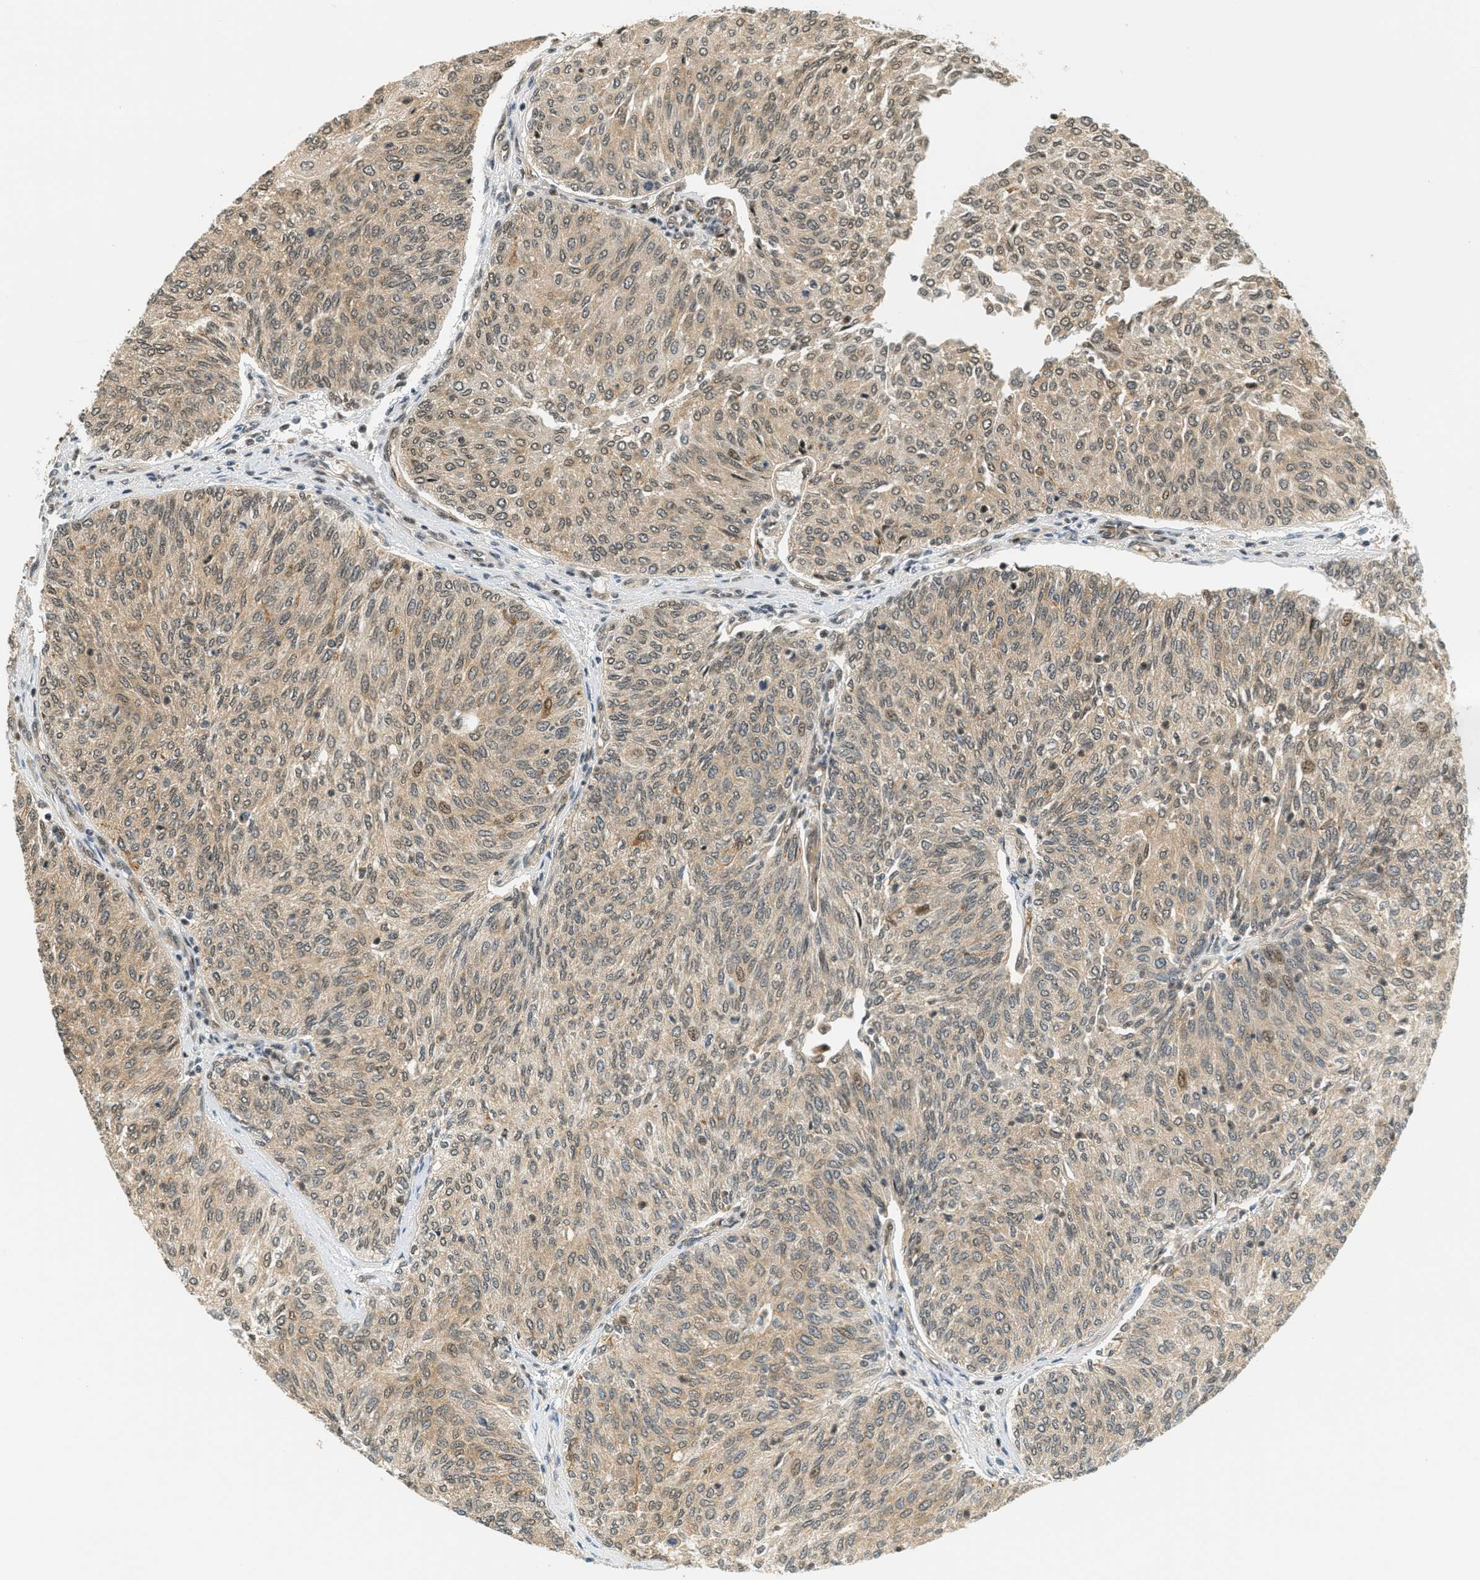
{"staining": {"intensity": "weak", "quantity": ">75%", "location": "cytoplasmic/membranous,nuclear"}, "tissue": "urothelial cancer", "cell_type": "Tumor cells", "image_type": "cancer", "snomed": [{"axis": "morphology", "description": "Urothelial carcinoma, Low grade"}, {"axis": "topography", "description": "Urinary bladder"}], "caption": "Approximately >75% of tumor cells in human urothelial cancer show weak cytoplasmic/membranous and nuclear protein positivity as visualized by brown immunohistochemical staining.", "gene": "FOXM1", "patient": {"sex": "female", "age": 79}}